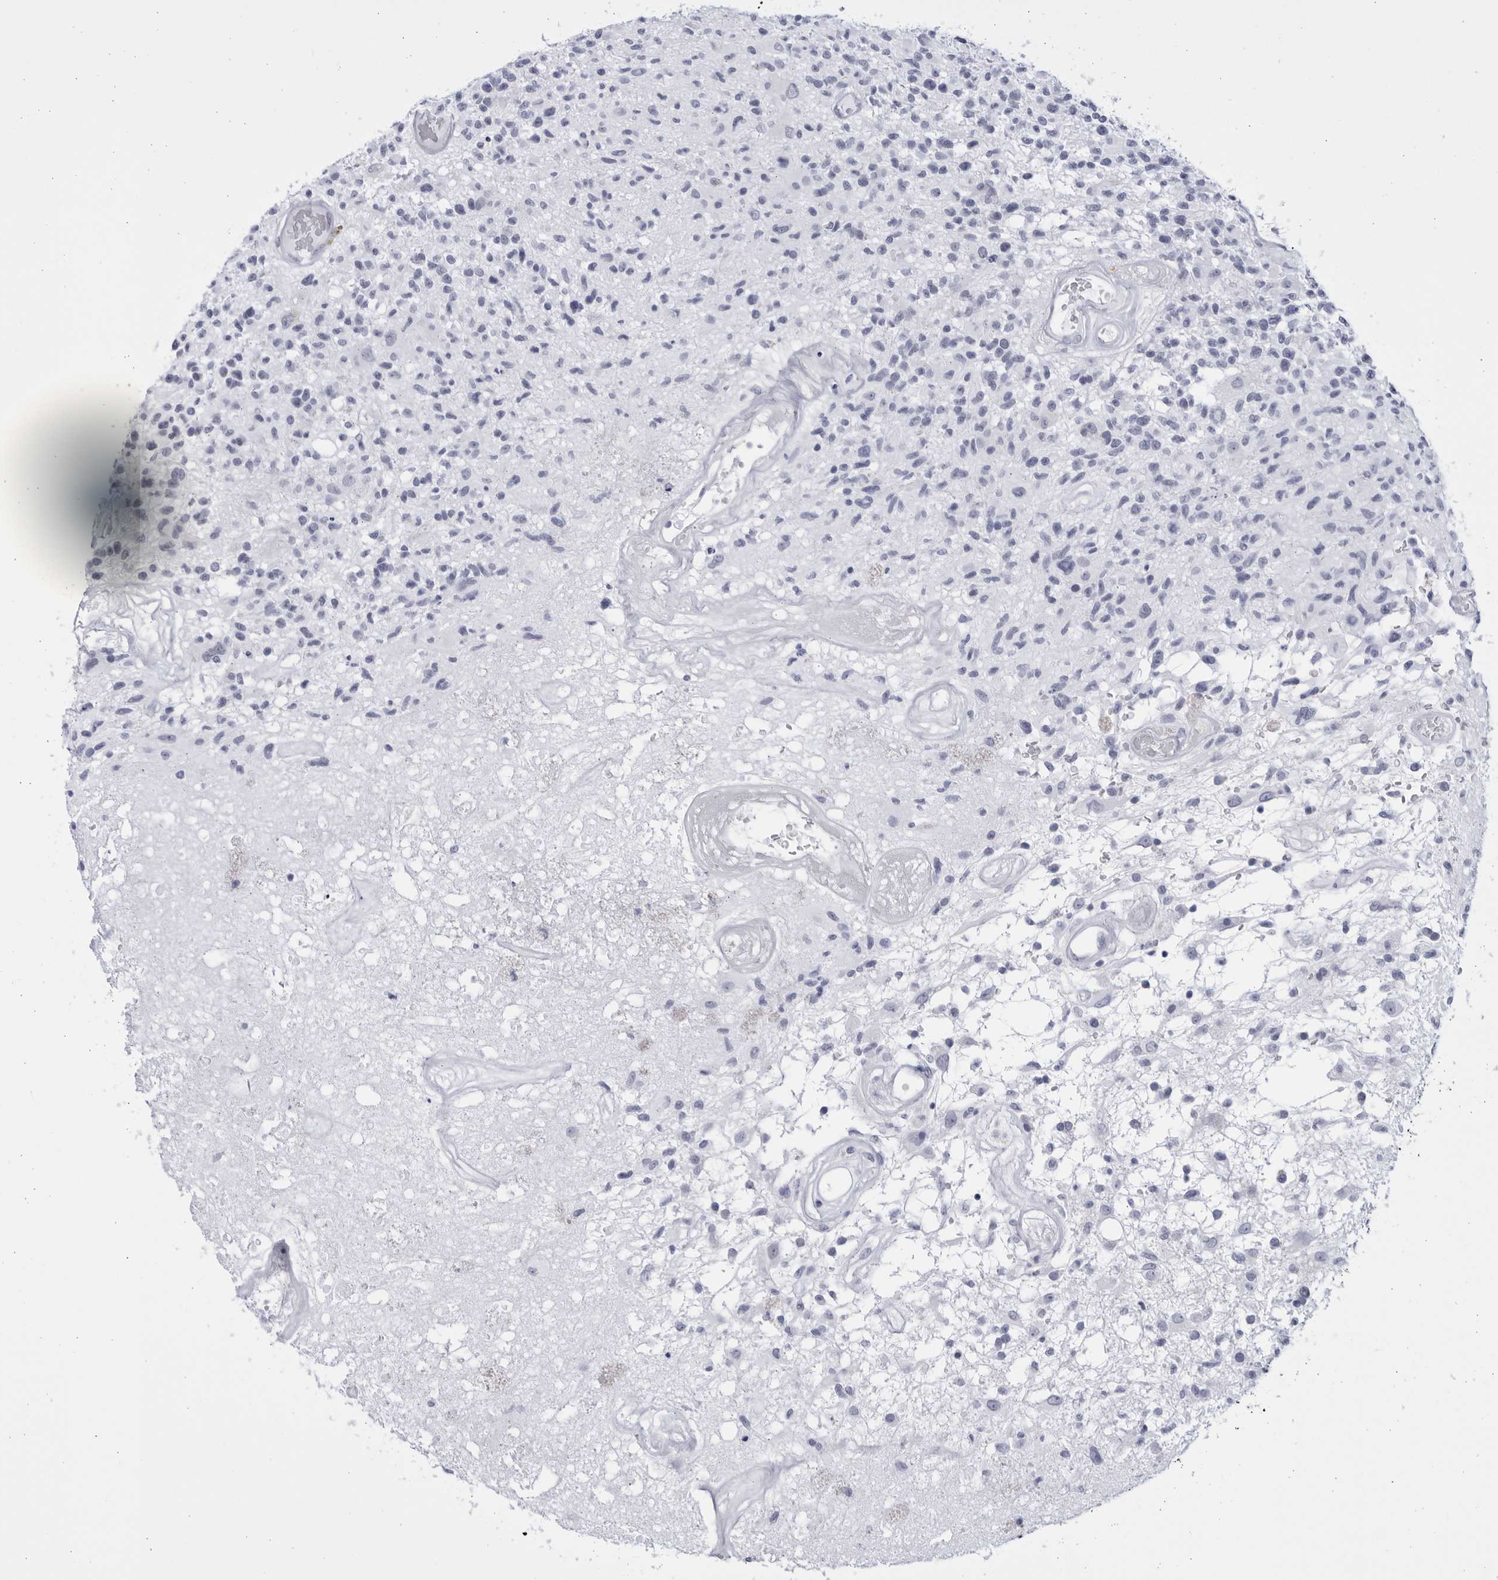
{"staining": {"intensity": "negative", "quantity": "none", "location": "none"}, "tissue": "glioma", "cell_type": "Tumor cells", "image_type": "cancer", "snomed": [{"axis": "morphology", "description": "Glioma, malignant, High grade"}, {"axis": "morphology", "description": "Glioblastoma, NOS"}, {"axis": "topography", "description": "Brain"}], "caption": "Immunohistochemistry micrograph of neoplastic tissue: high-grade glioma (malignant) stained with DAB (3,3'-diaminobenzidine) displays no significant protein staining in tumor cells.", "gene": "CCDC181", "patient": {"sex": "male", "age": 60}}